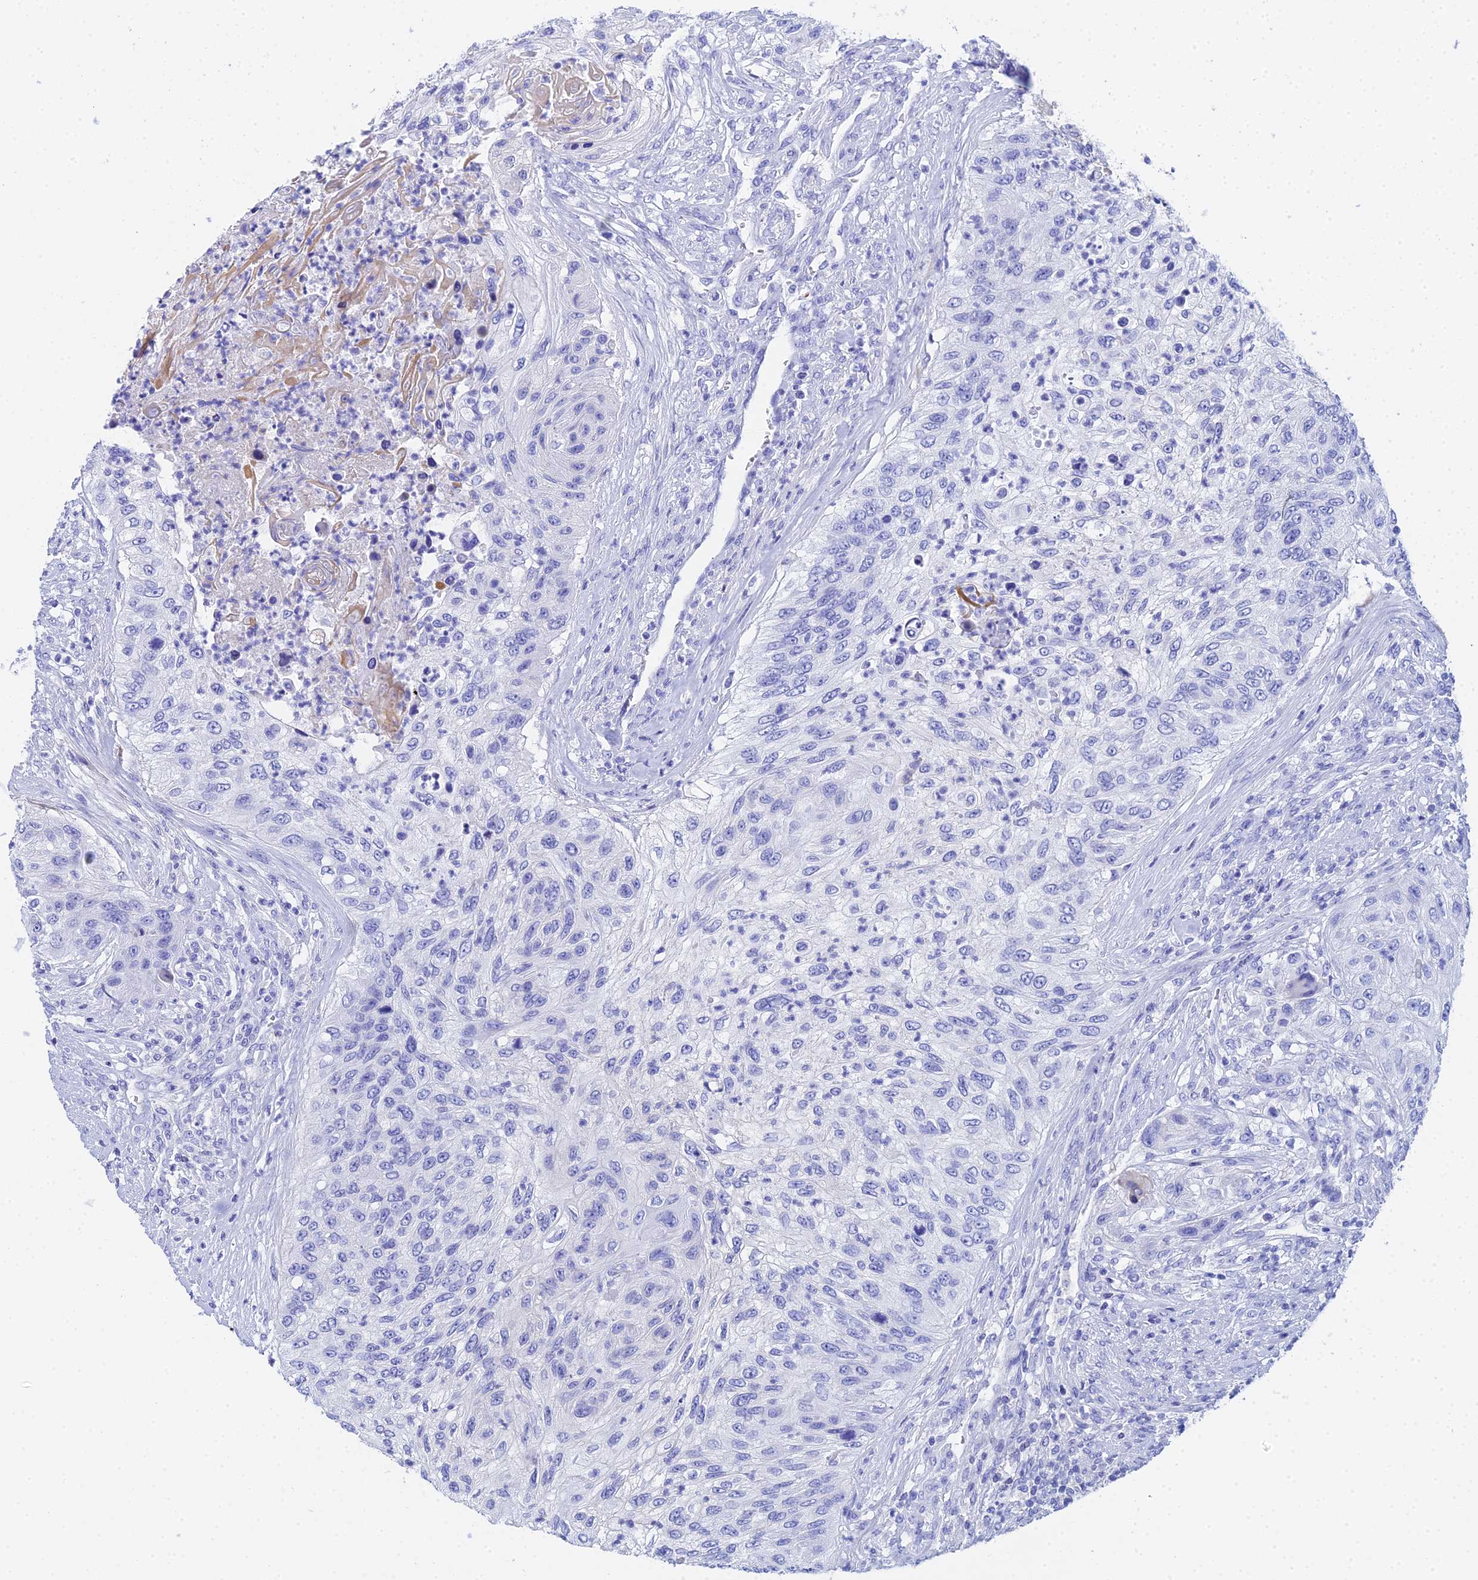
{"staining": {"intensity": "negative", "quantity": "none", "location": "none"}, "tissue": "urothelial cancer", "cell_type": "Tumor cells", "image_type": "cancer", "snomed": [{"axis": "morphology", "description": "Urothelial carcinoma, High grade"}, {"axis": "topography", "description": "Urinary bladder"}], "caption": "IHC image of neoplastic tissue: high-grade urothelial carcinoma stained with DAB (3,3'-diaminobenzidine) displays no significant protein expression in tumor cells.", "gene": "CELA3A", "patient": {"sex": "female", "age": 60}}